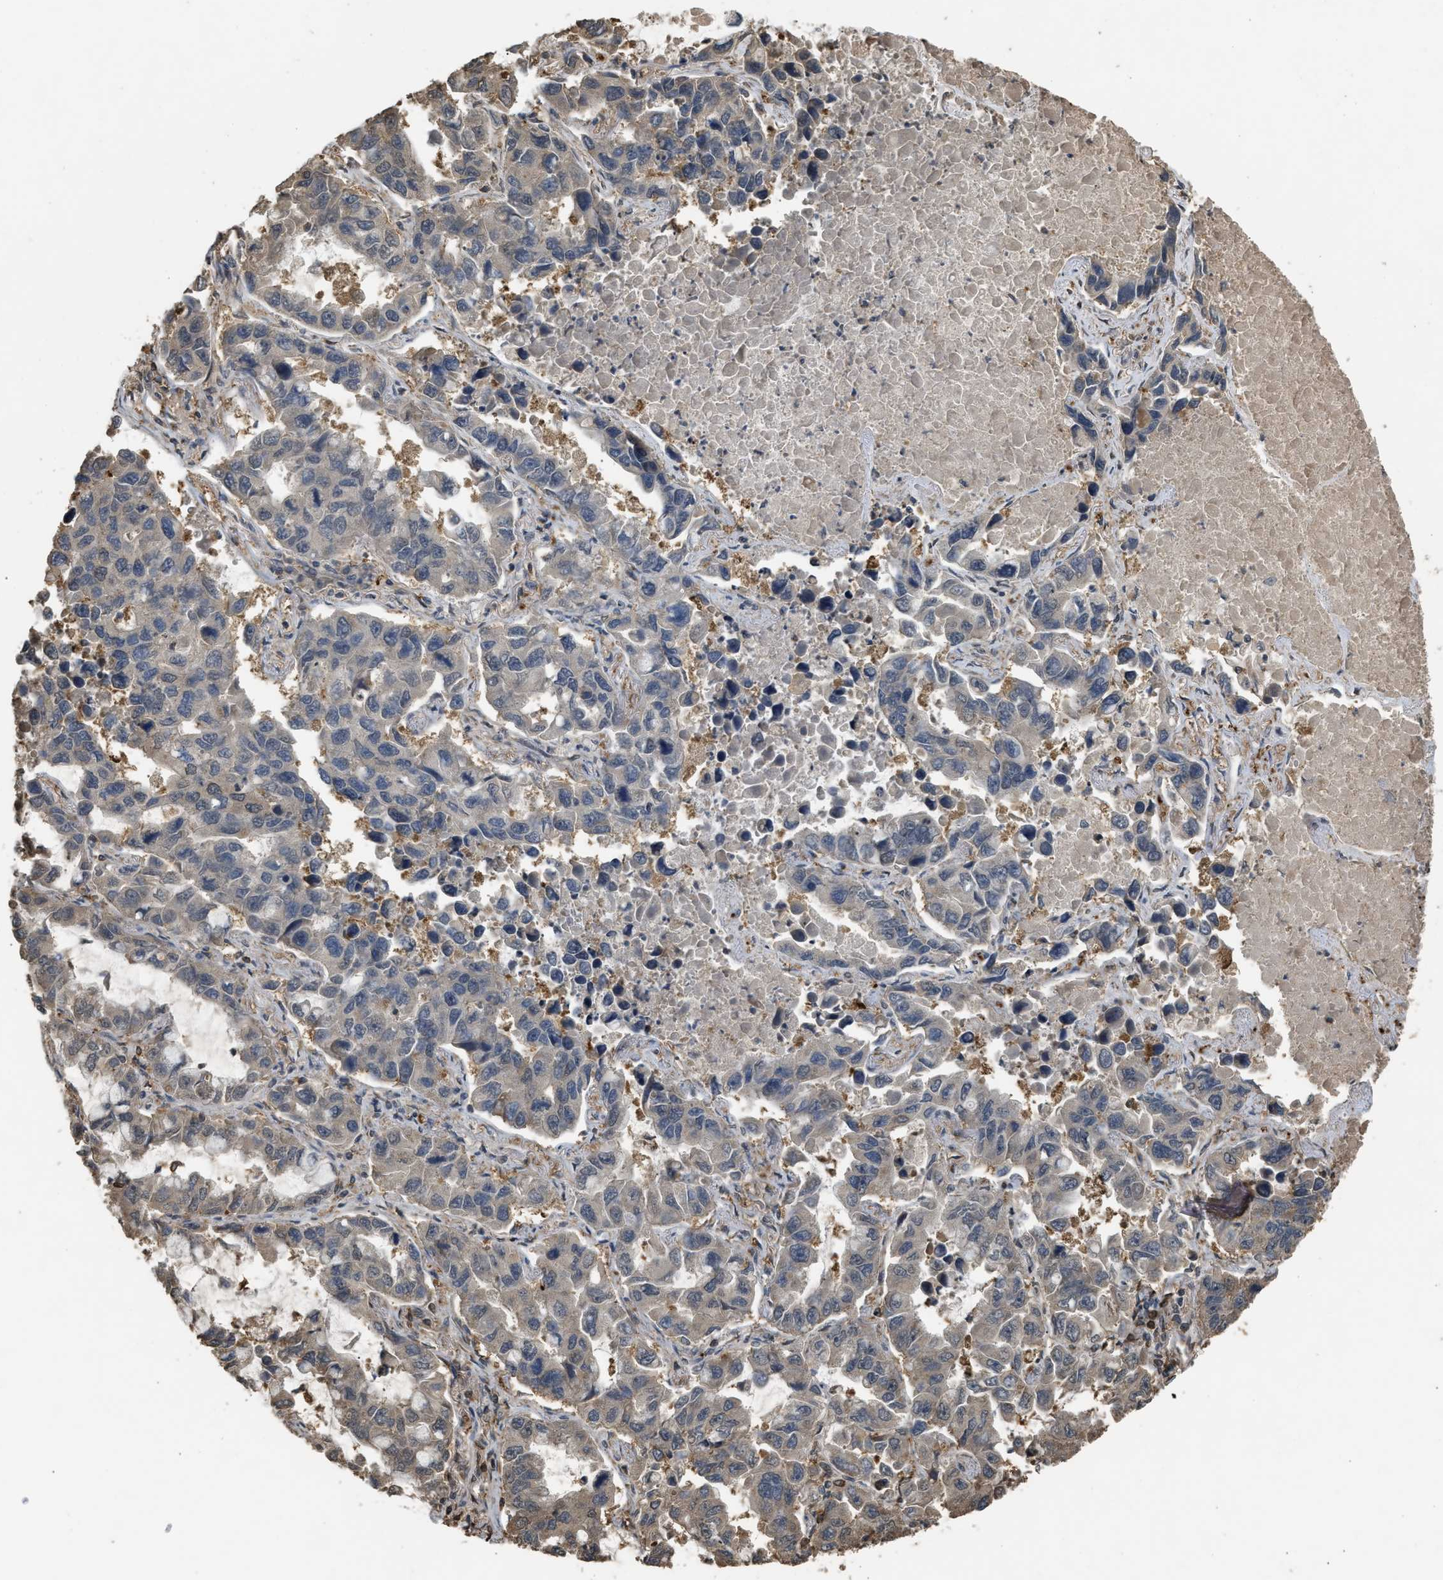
{"staining": {"intensity": "weak", "quantity": "<25%", "location": "cytoplasmic/membranous"}, "tissue": "lung cancer", "cell_type": "Tumor cells", "image_type": "cancer", "snomed": [{"axis": "morphology", "description": "Adenocarcinoma, NOS"}, {"axis": "topography", "description": "Lung"}], "caption": "Immunohistochemical staining of adenocarcinoma (lung) demonstrates no significant positivity in tumor cells.", "gene": "ARHGDIA", "patient": {"sex": "male", "age": 64}}